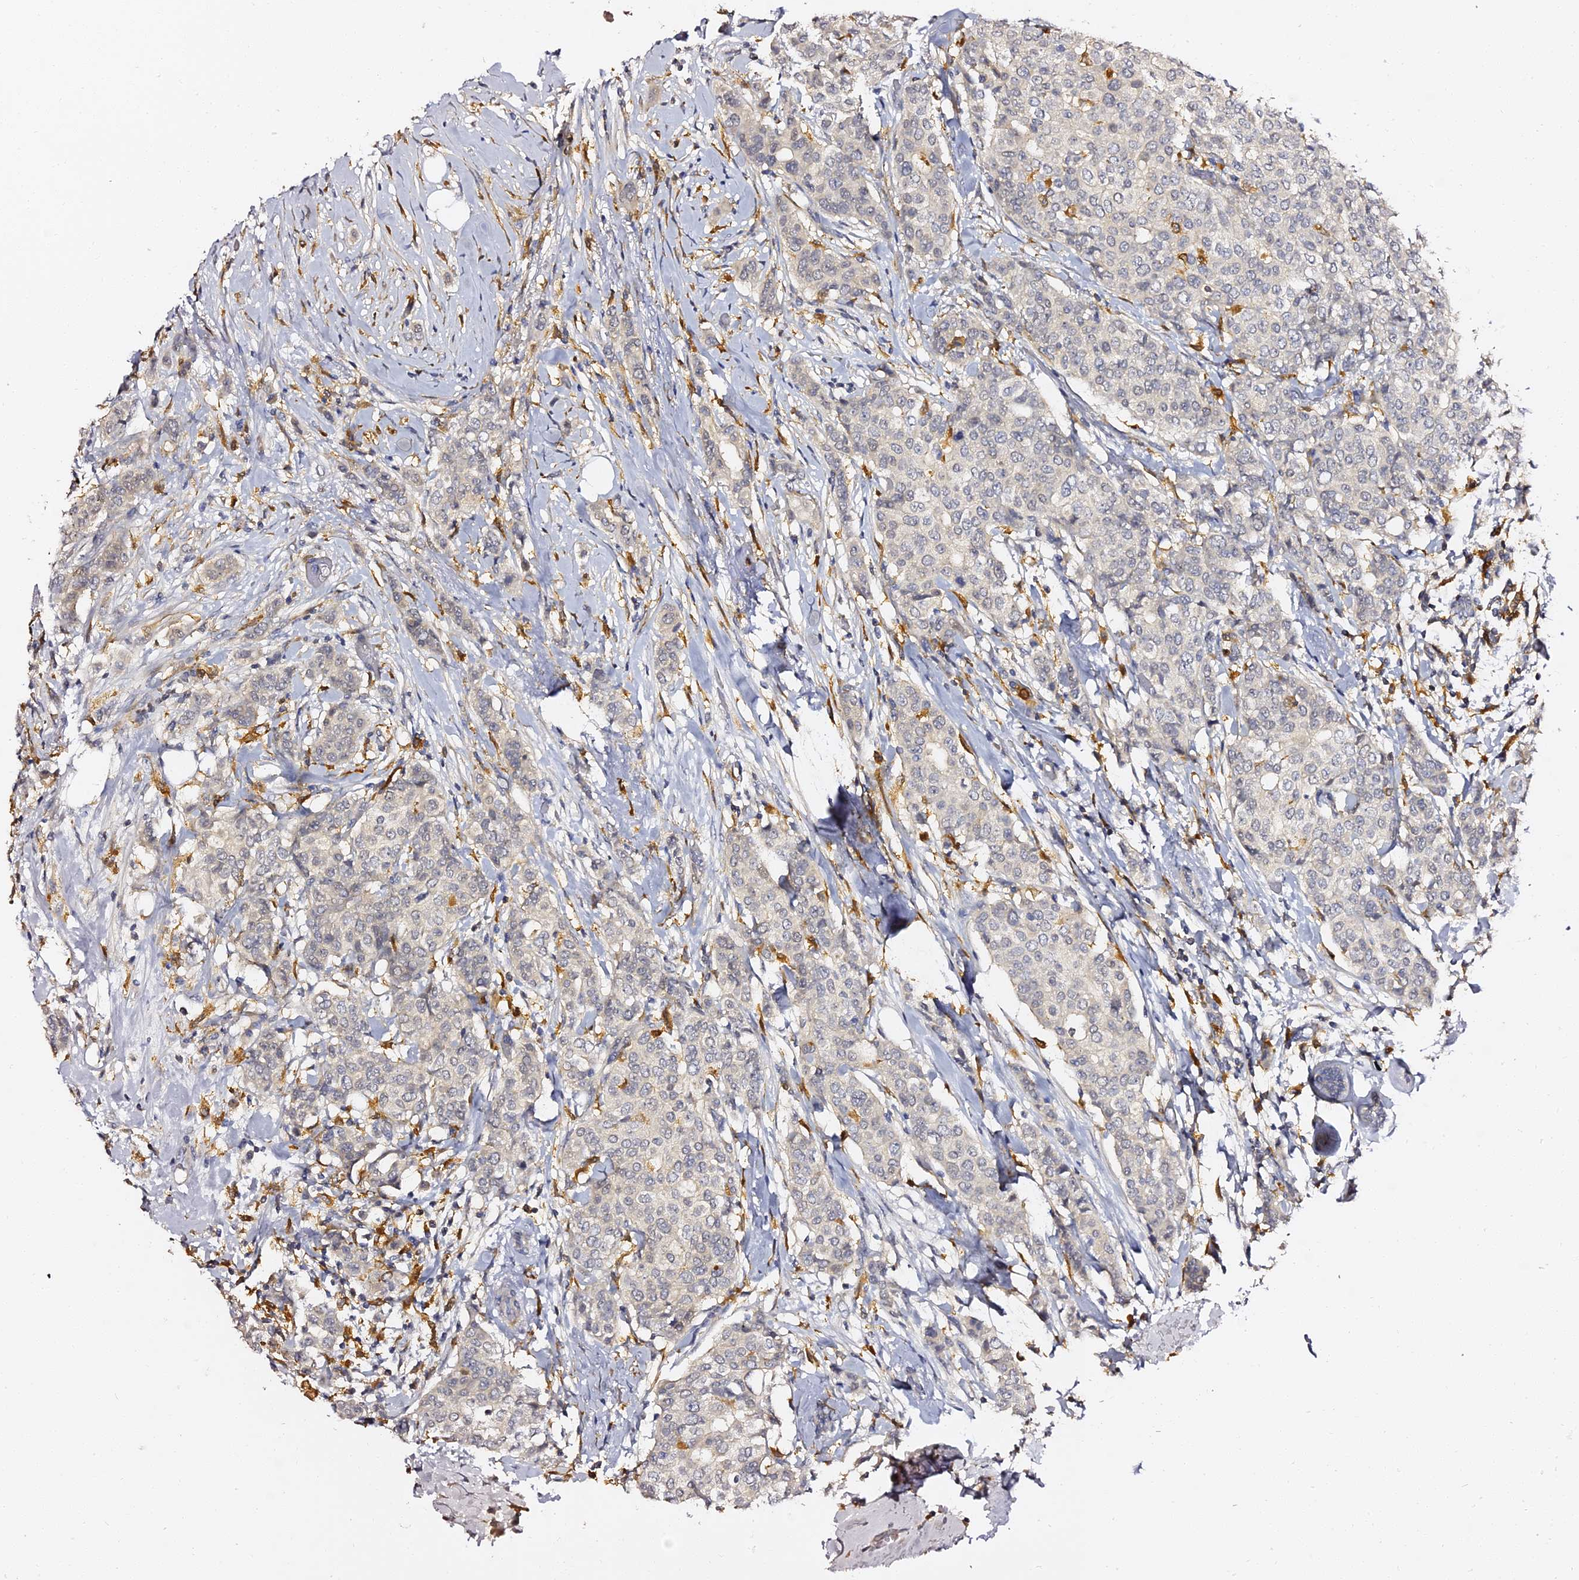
{"staining": {"intensity": "negative", "quantity": "none", "location": "none"}, "tissue": "breast cancer", "cell_type": "Tumor cells", "image_type": "cancer", "snomed": [{"axis": "morphology", "description": "Lobular carcinoma"}, {"axis": "topography", "description": "Breast"}], "caption": "High power microscopy photomicrograph of an immunohistochemistry (IHC) micrograph of breast lobular carcinoma, revealing no significant expression in tumor cells. (Brightfield microscopy of DAB immunohistochemistry (IHC) at high magnification).", "gene": "IL4I1", "patient": {"sex": "female", "age": 51}}